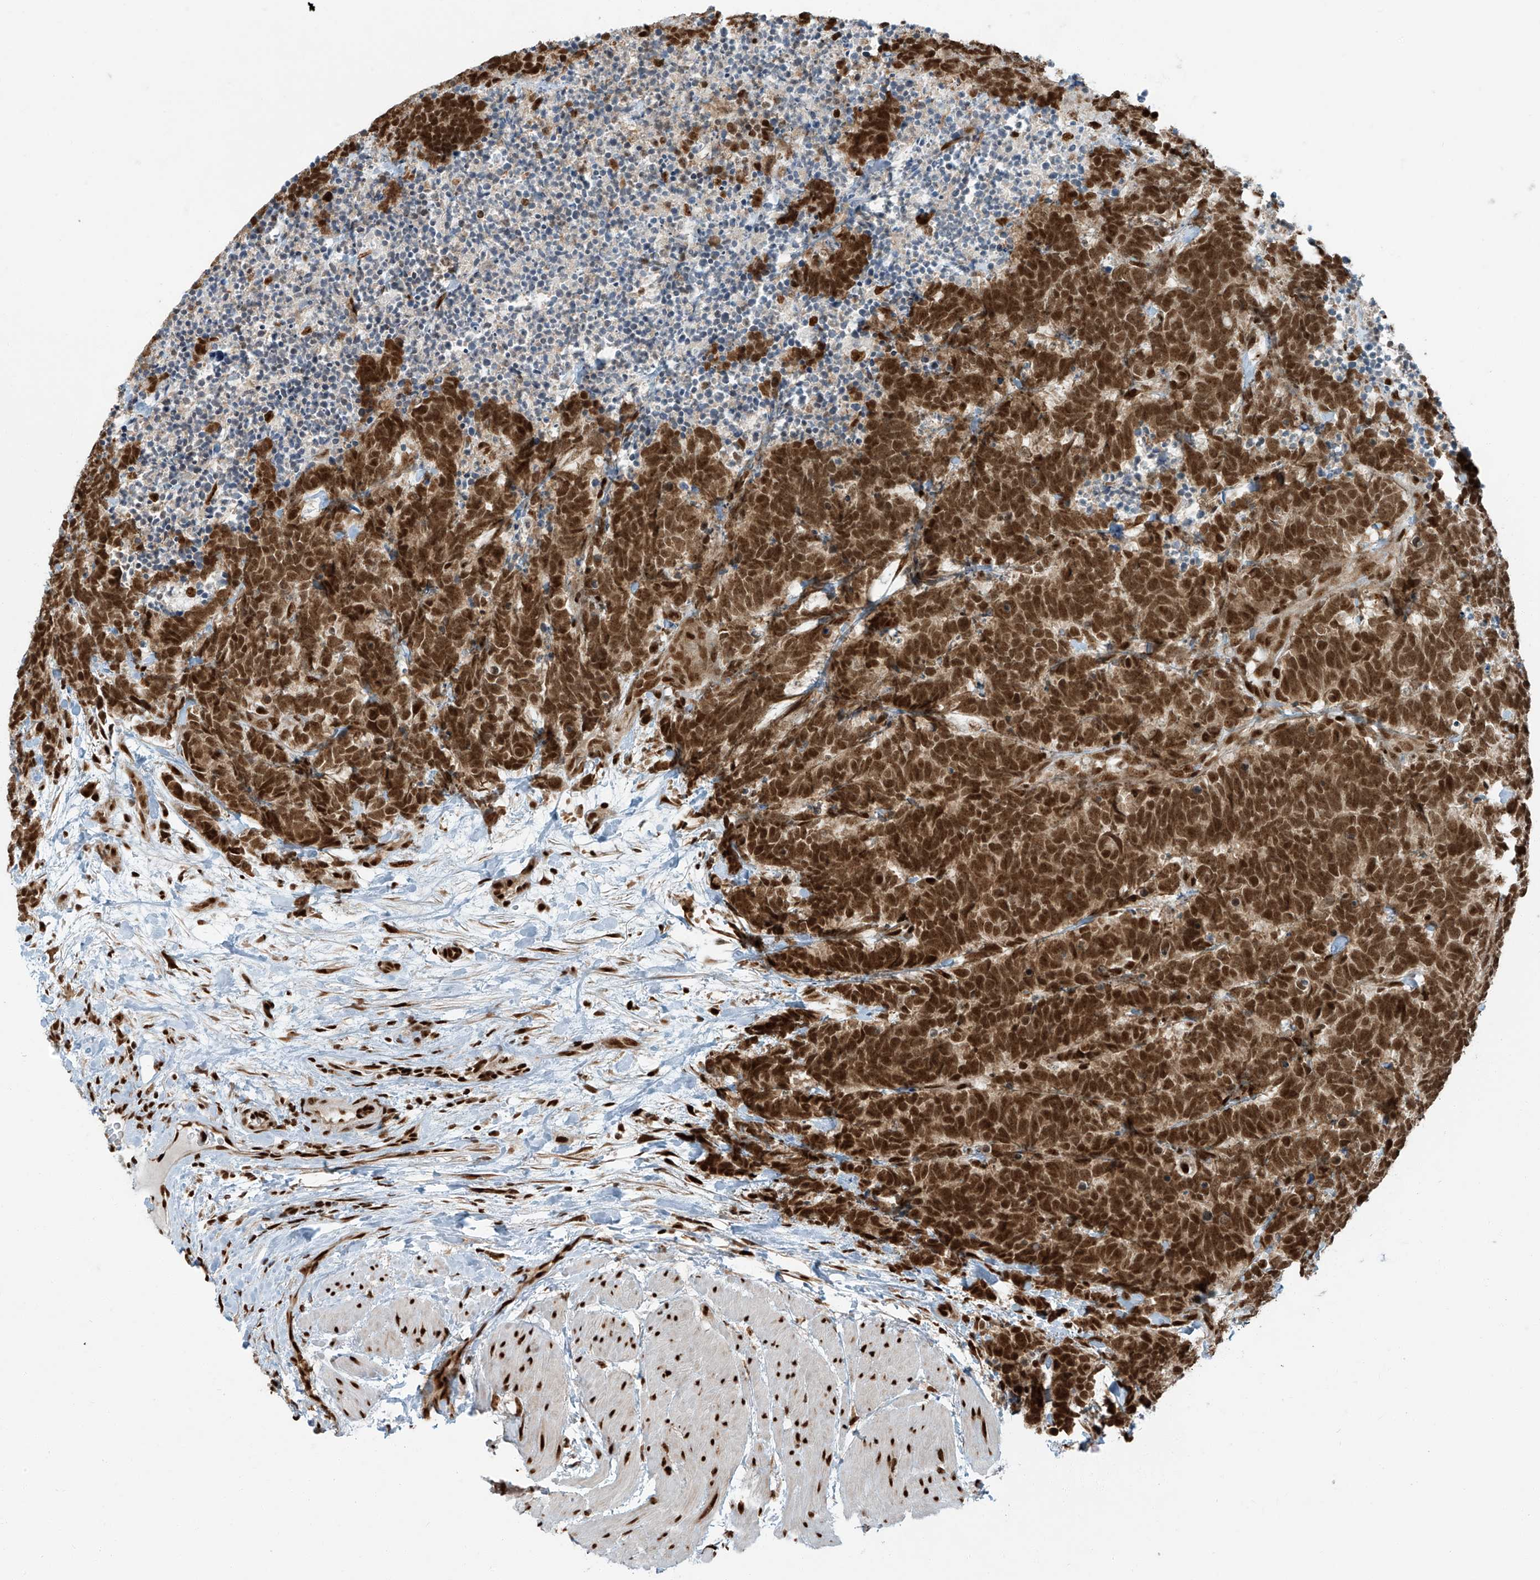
{"staining": {"intensity": "moderate", "quantity": ">75%", "location": "nuclear"}, "tissue": "carcinoid", "cell_type": "Tumor cells", "image_type": "cancer", "snomed": [{"axis": "morphology", "description": "Carcinoma, NOS"}, {"axis": "morphology", "description": "Carcinoid, malignant, NOS"}, {"axis": "topography", "description": "Urinary bladder"}], "caption": "Moderate nuclear staining for a protein is identified in about >75% of tumor cells of carcinoma using IHC.", "gene": "FAM193B", "patient": {"sex": "male", "age": 57}}